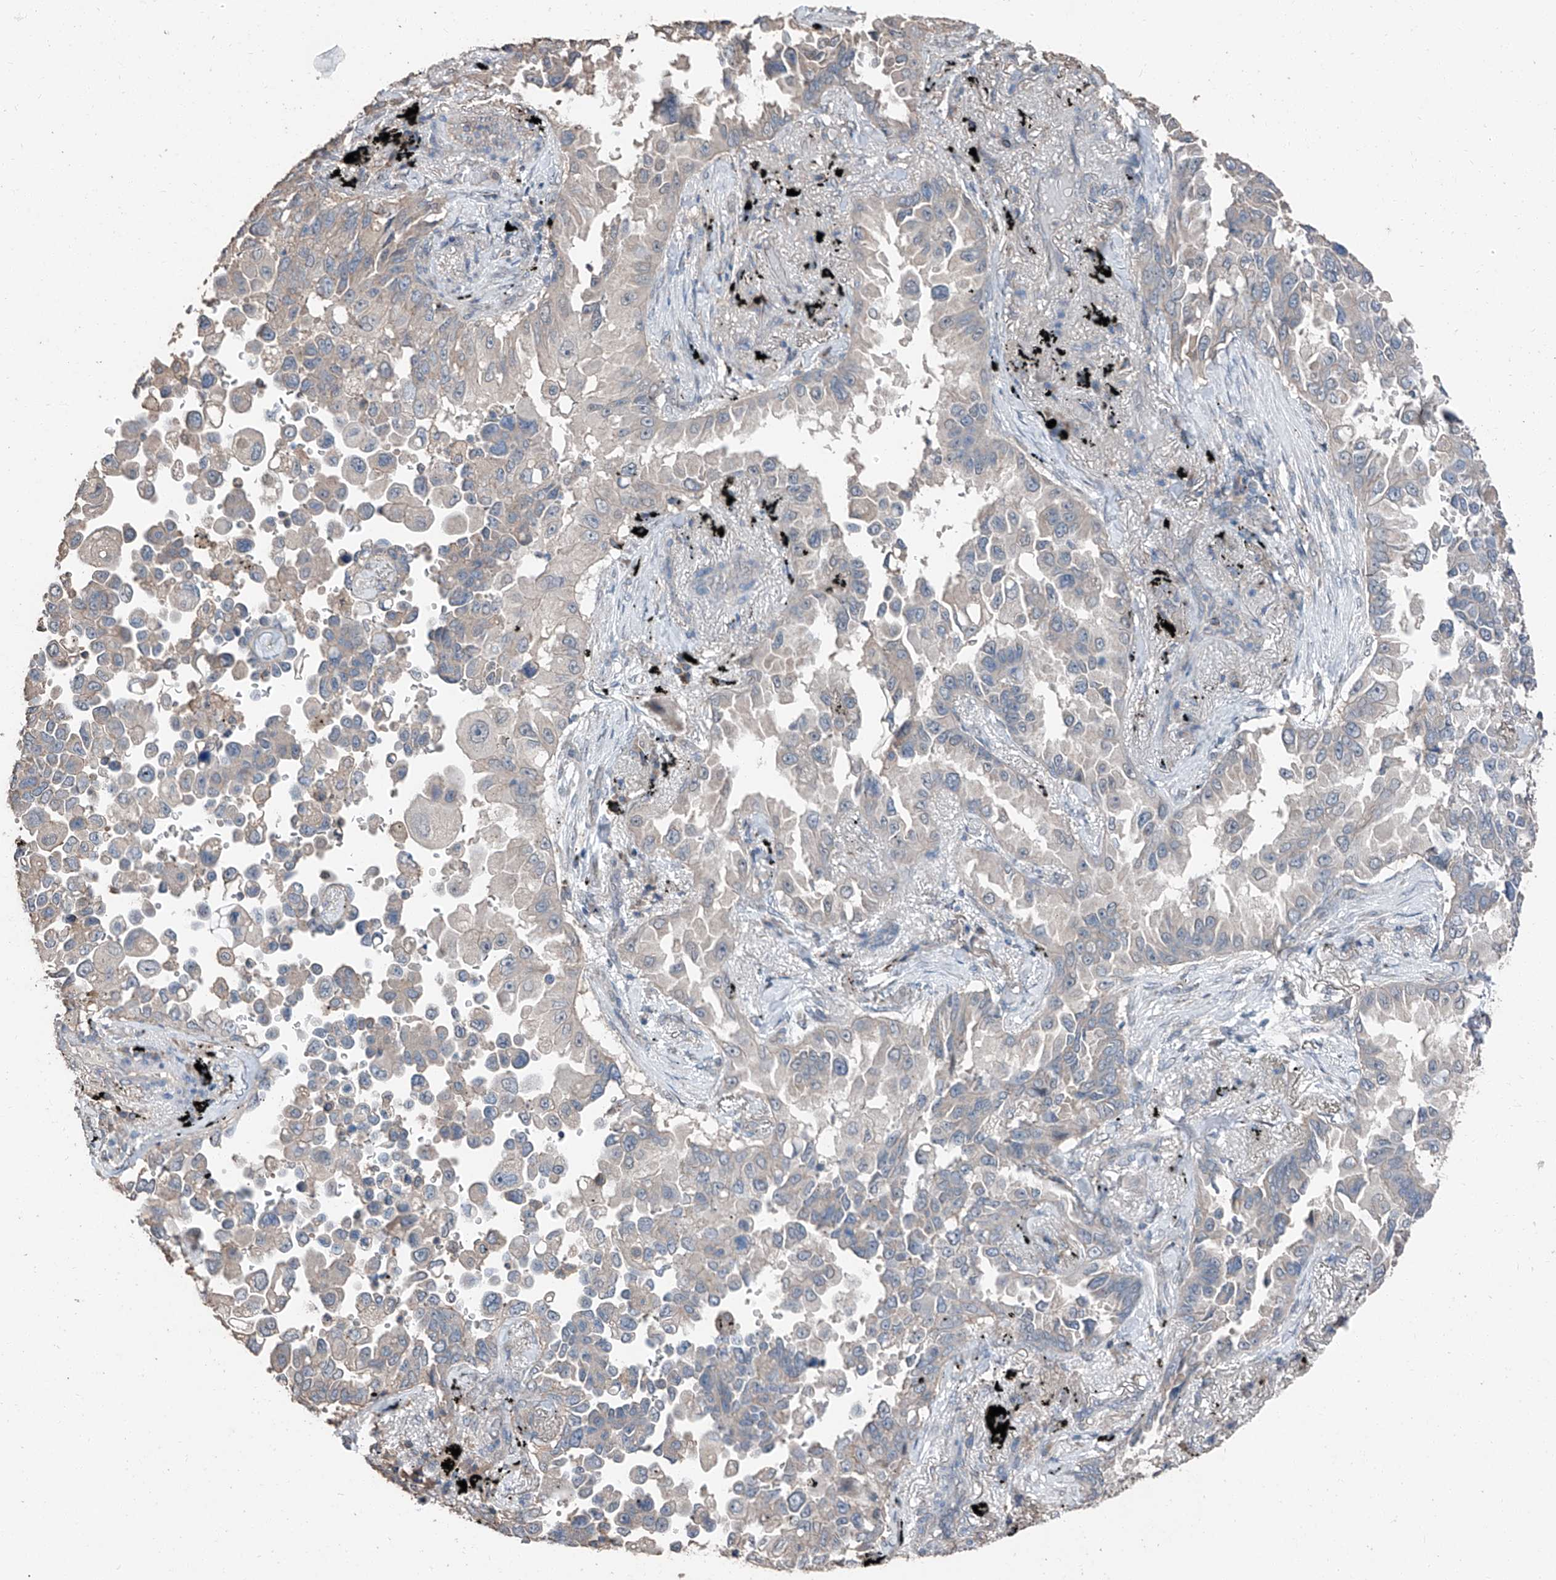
{"staining": {"intensity": "negative", "quantity": "none", "location": "none"}, "tissue": "lung cancer", "cell_type": "Tumor cells", "image_type": "cancer", "snomed": [{"axis": "morphology", "description": "Adenocarcinoma, NOS"}, {"axis": "topography", "description": "Lung"}], "caption": "The image displays no staining of tumor cells in lung adenocarcinoma.", "gene": "MAMLD1", "patient": {"sex": "female", "age": 67}}